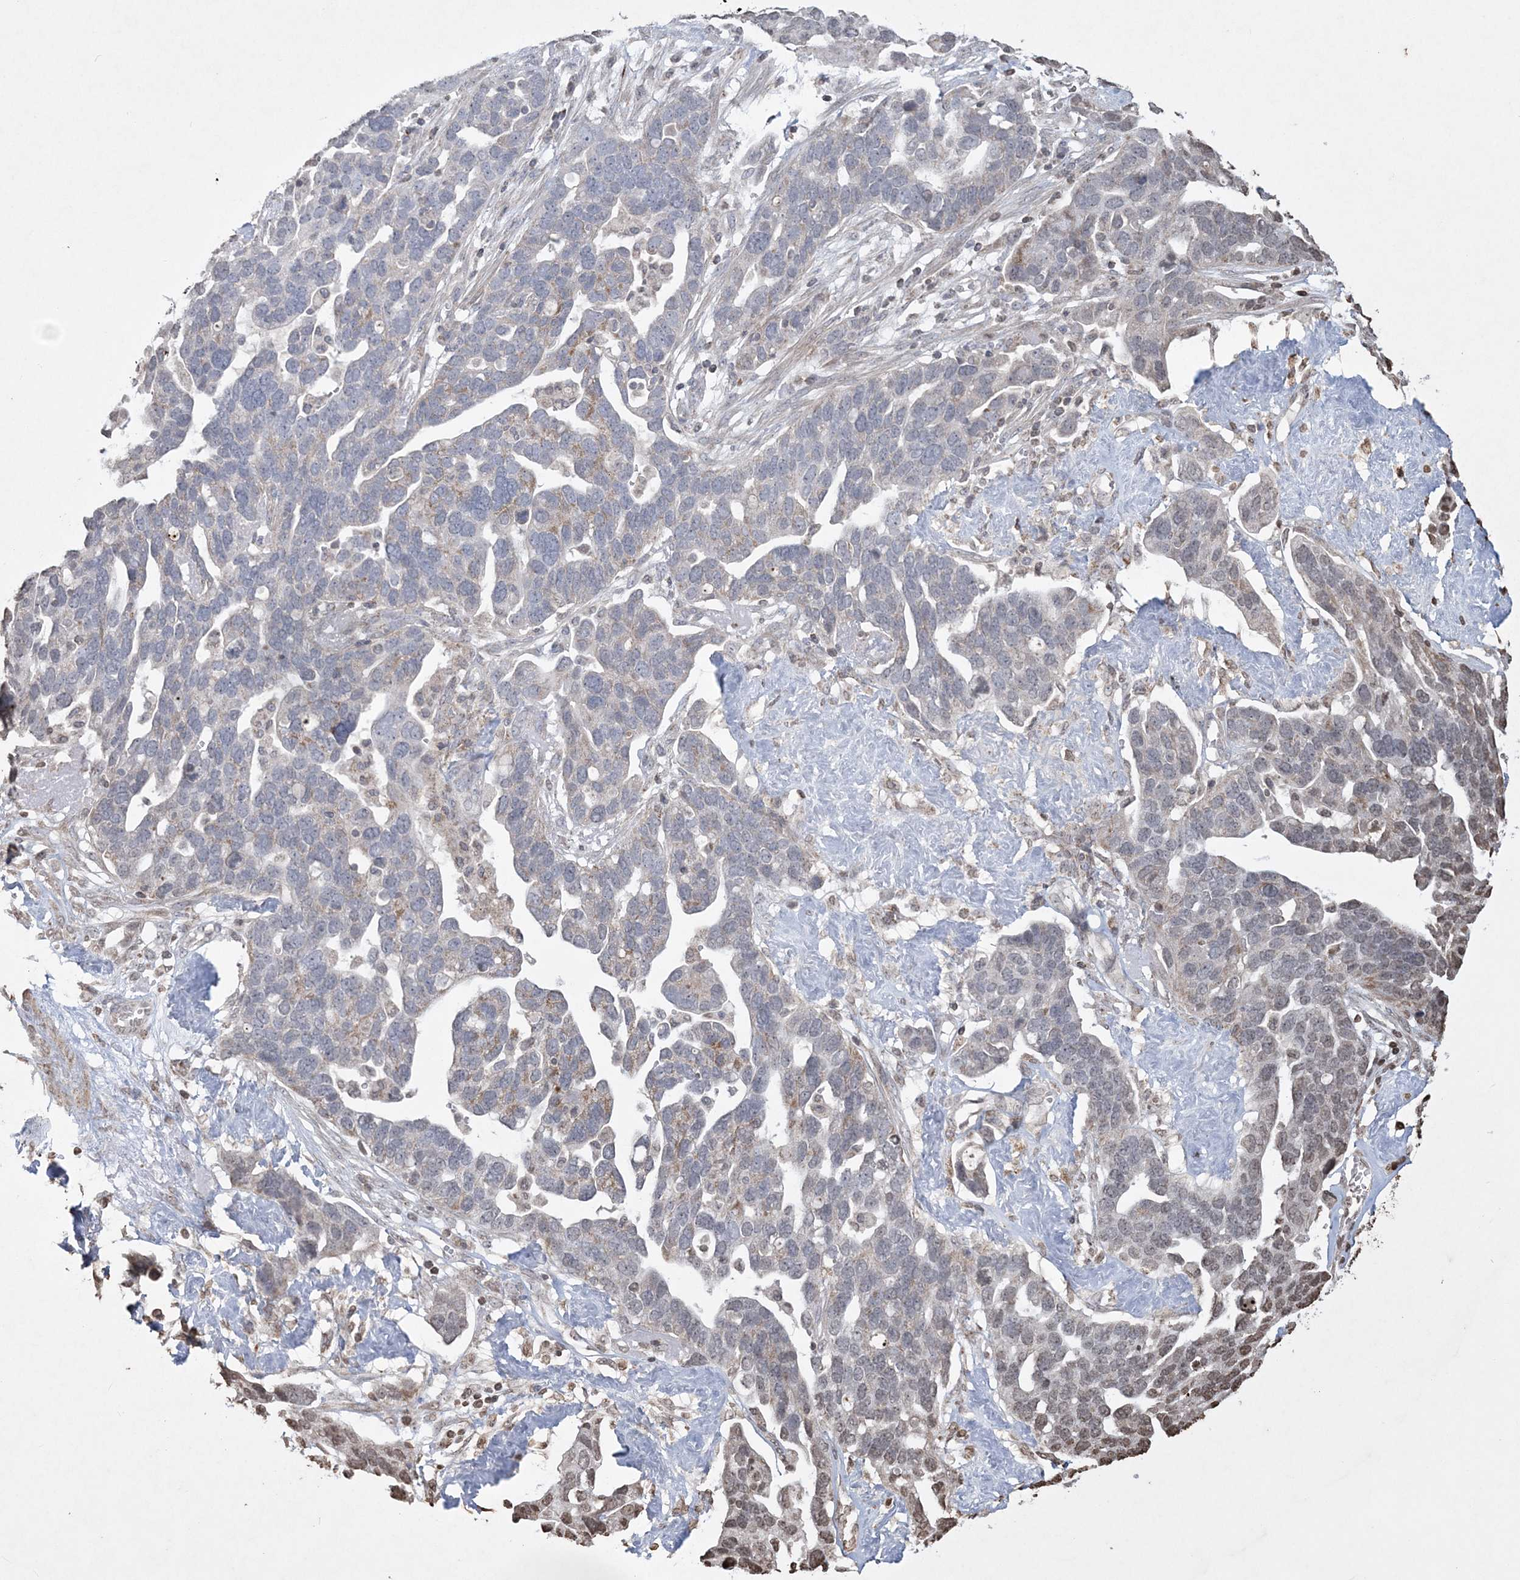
{"staining": {"intensity": "negative", "quantity": "none", "location": "none"}, "tissue": "ovarian cancer", "cell_type": "Tumor cells", "image_type": "cancer", "snomed": [{"axis": "morphology", "description": "Cystadenocarcinoma, serous, NOS"}, {"axis": "topography", "description": "Ovary"}], "caption": "A photomicrograph of human ovarian serous cystadenocarcinoma is negative for staining in tumor cells.", "gene": "TTC7A", "patient": {"sex": "female", "age": 54}}